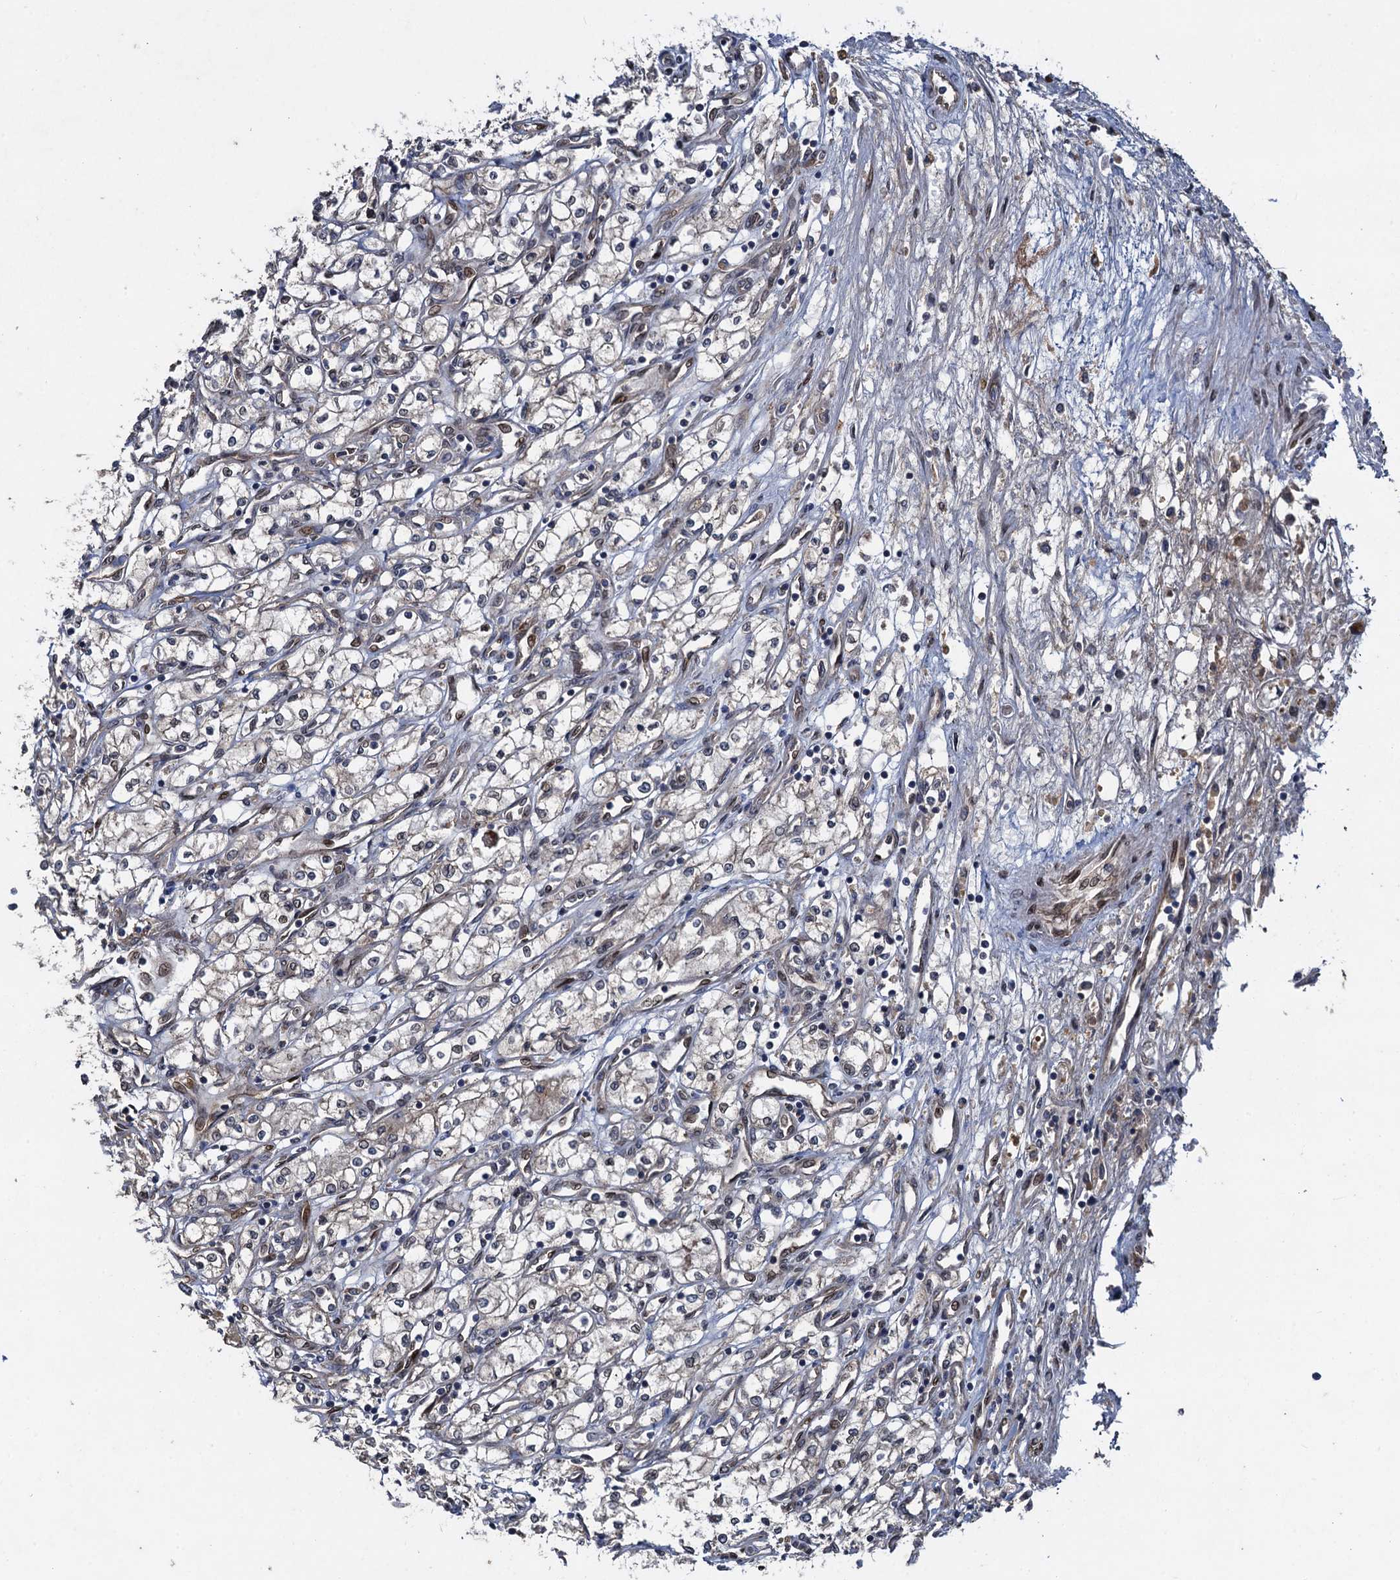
{"staining": {"intensity": "weak", "quantity": "<25%", "location": "nuclear"}, "tissue": "renal cancer", "cell_type": "Tumor cells", "image_type": "cancer", "snomed": [{"axis": "morphology", "description": "Adenocarcinoma, NOS"}, {"axis": "topography", "description": "Kidney"}], "caption": "Adenocarcinoma (renal) stained for a protein using immunohistochemistry (IHC) demonstrates no expression tumor cells.", "gene": "RHOBTB1", "patient": {"sex": "male", "age": 59}}